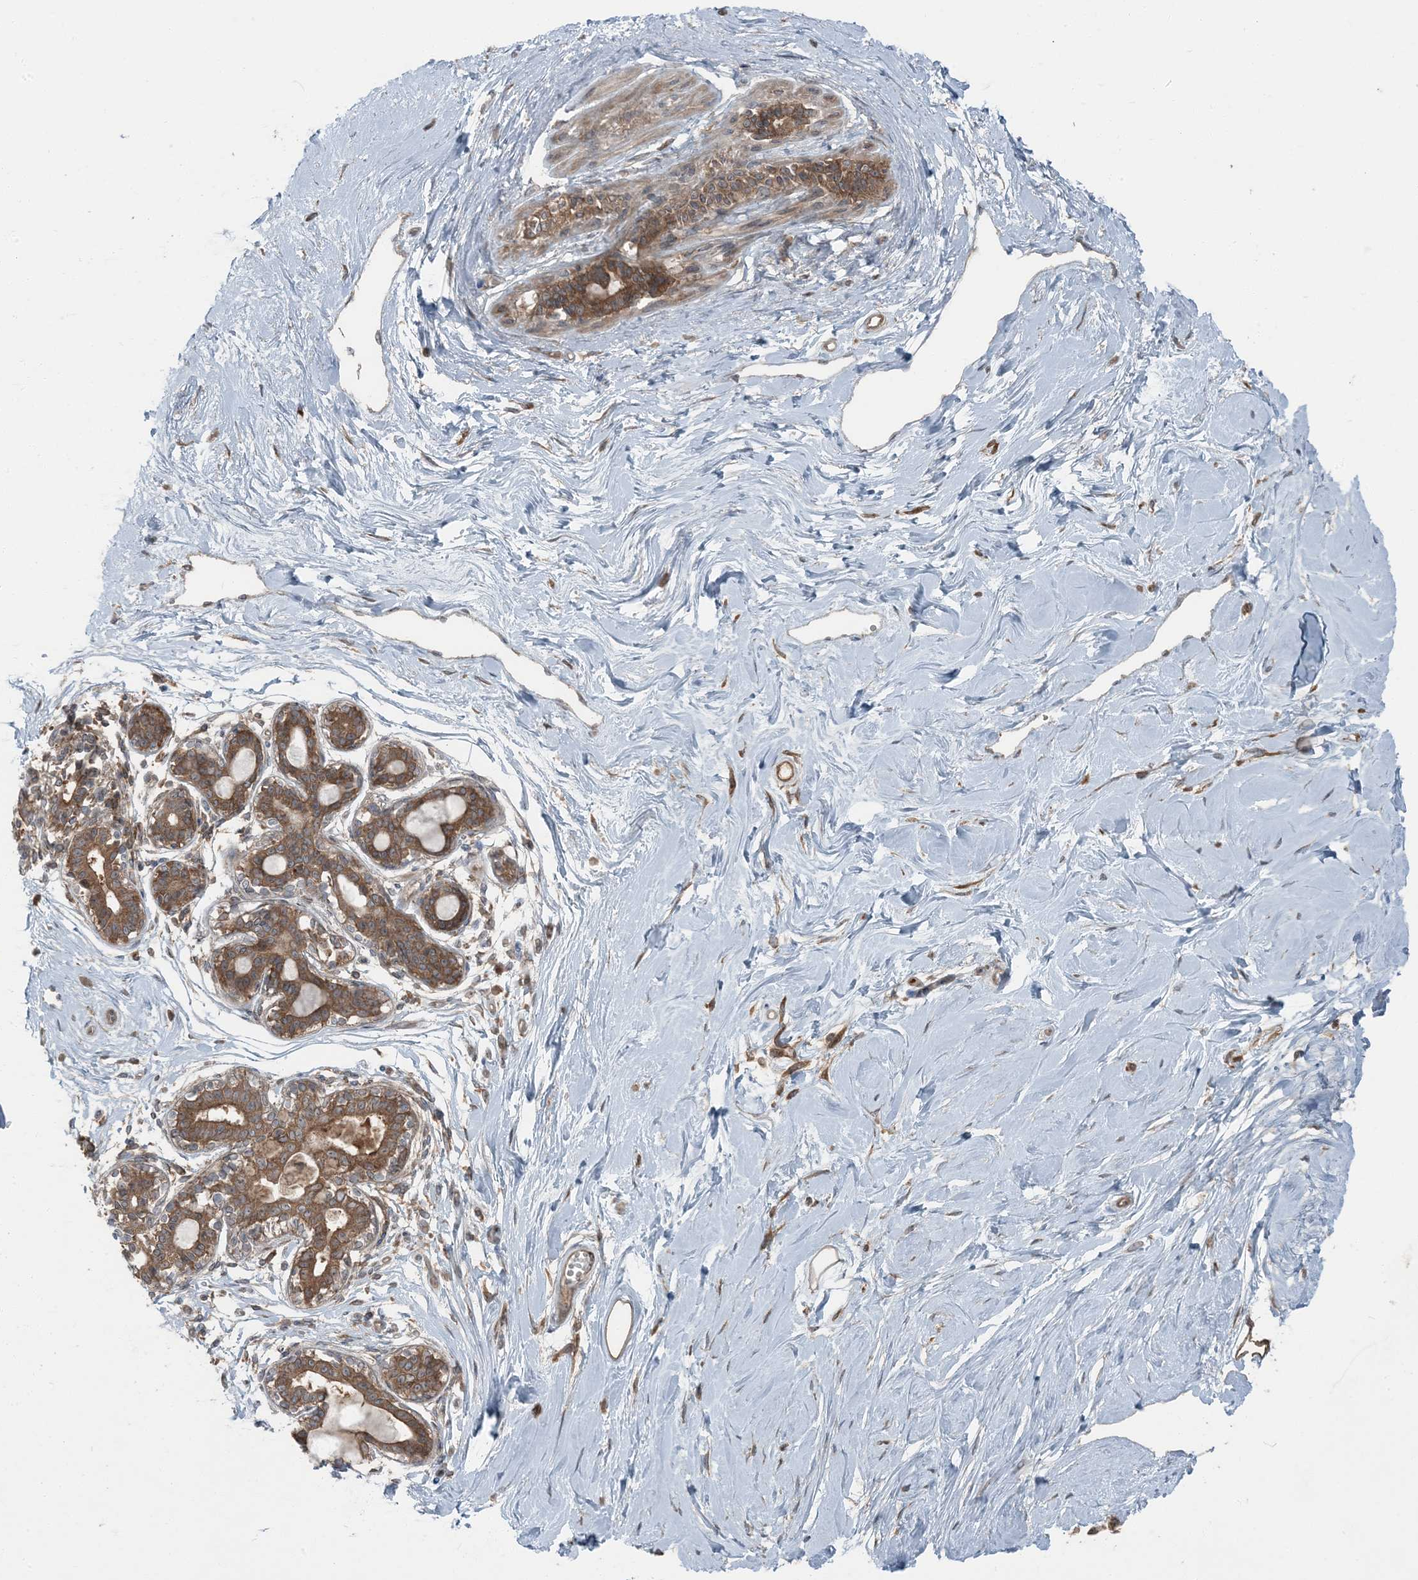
{"staining": {"intensity": "moderate", "quantity": ">75%", "location": "cytoplasmic/membranous"}, "tissue": "breast", "cell_type": "Adipocytes", "image_type": "normal", "snomed": [{"axis": "morphology", "description": "Normal tissue, NOS"}, {"axis": "topography", "description": "Breast"}], "caption": "Protein staining exhibits moderate cytoplasmic/membranous positivity in approximately >75% of adipocytes in unremarkable breast.", "gene": "RAB3GAP1", "patient": {"sex": "female", "age": 45}}